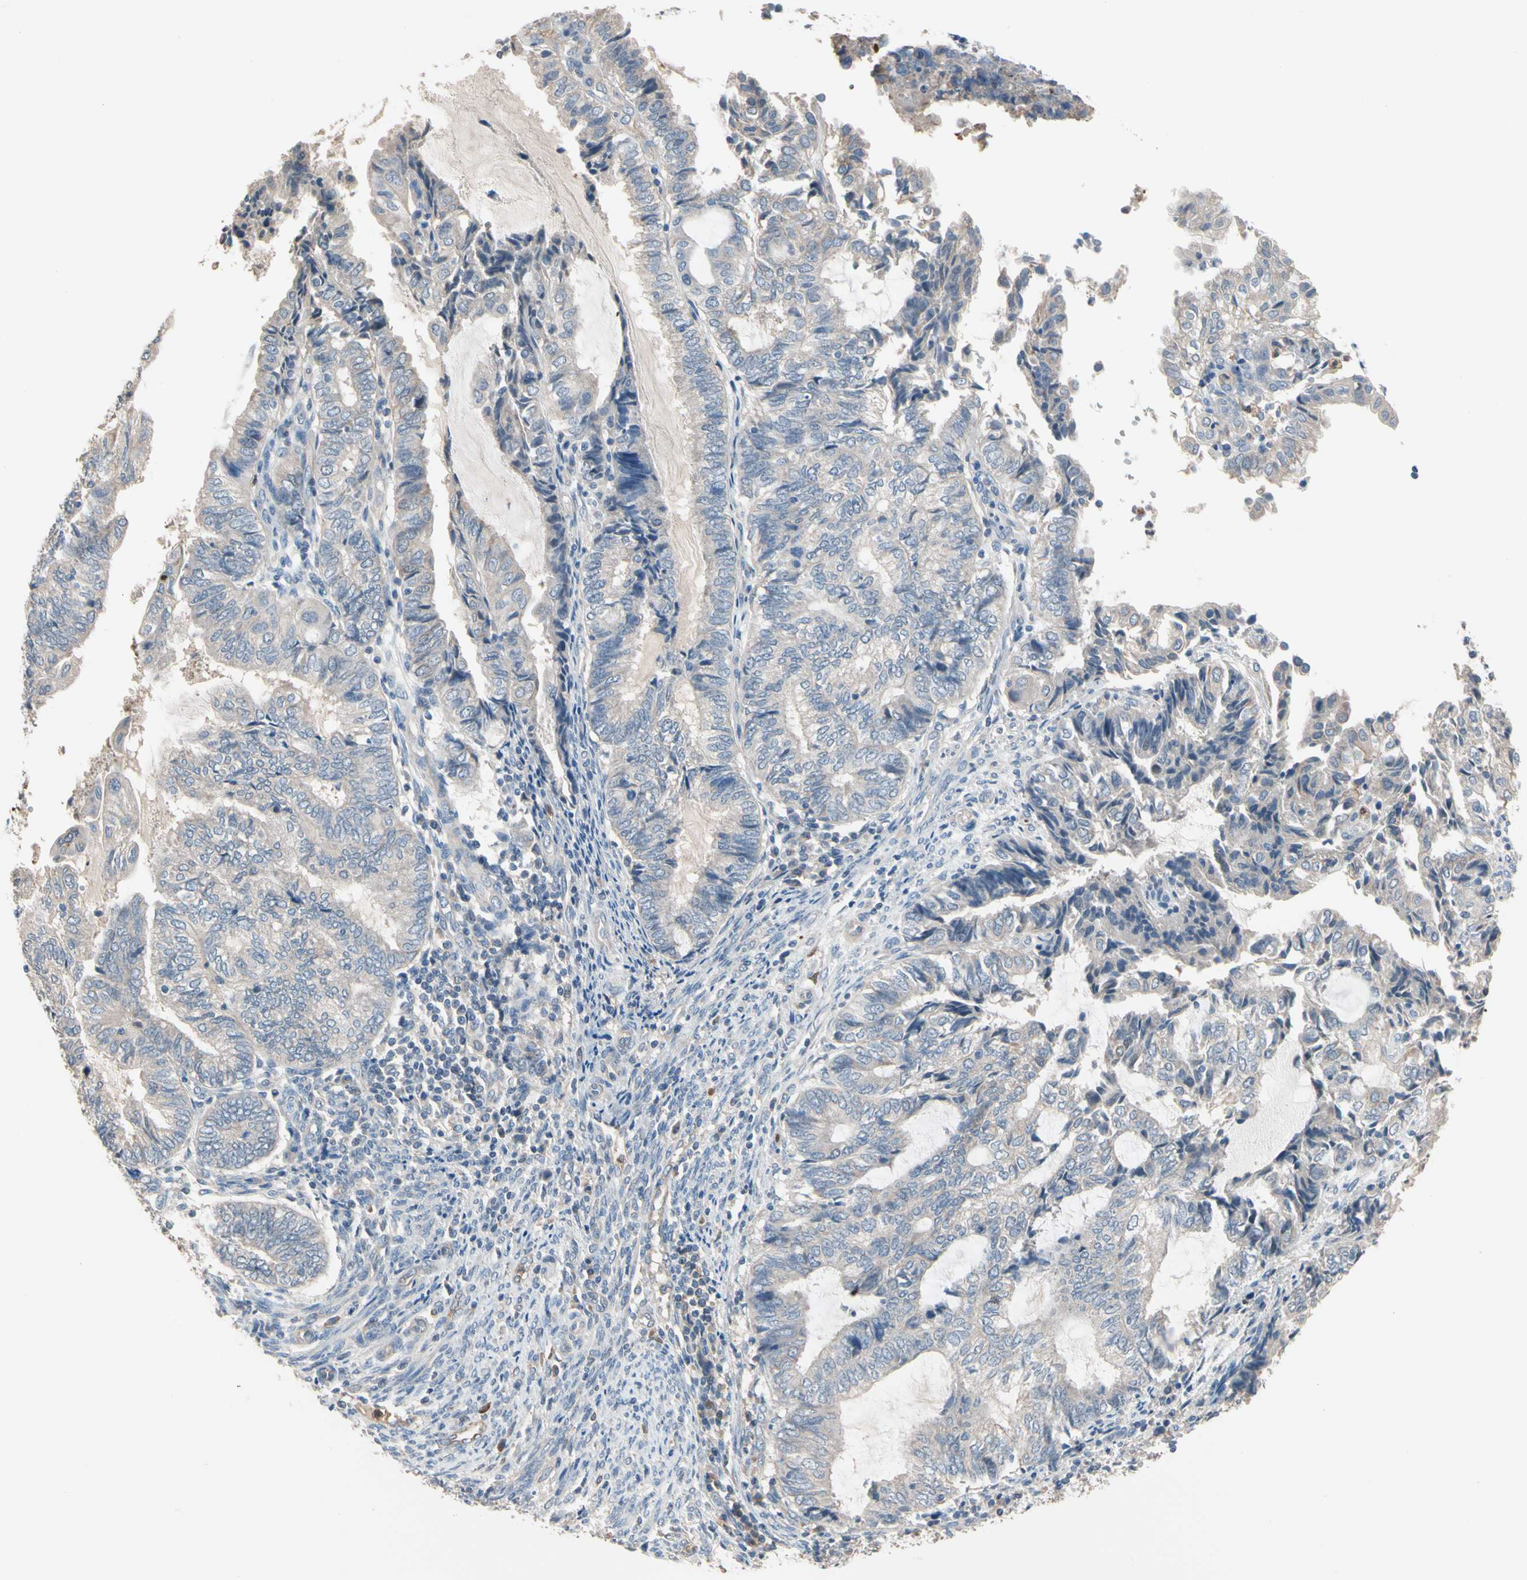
{"staining": {"intensity": "negative", "quantity": "none", "location": "none"}, "tissue": "endometrial cancer", "cell_type": "Tumor cells", "image_type": "cancer", "snomed": [{"axis": "morphology", "description": "Adenocarcinoma, NOS"}, {"axis": "topography", "description": "Uterus"}, {"axis": "topography", "description": "Endometrium"}], "caption": "A high-resolution micrograph shows immunohistochemistry staining of endometrial adenocarcinoma, which exhibits no significant expression in tumor cells.", "gene": "BBOX1", "patient": {"sex": "female", "age": 70}}